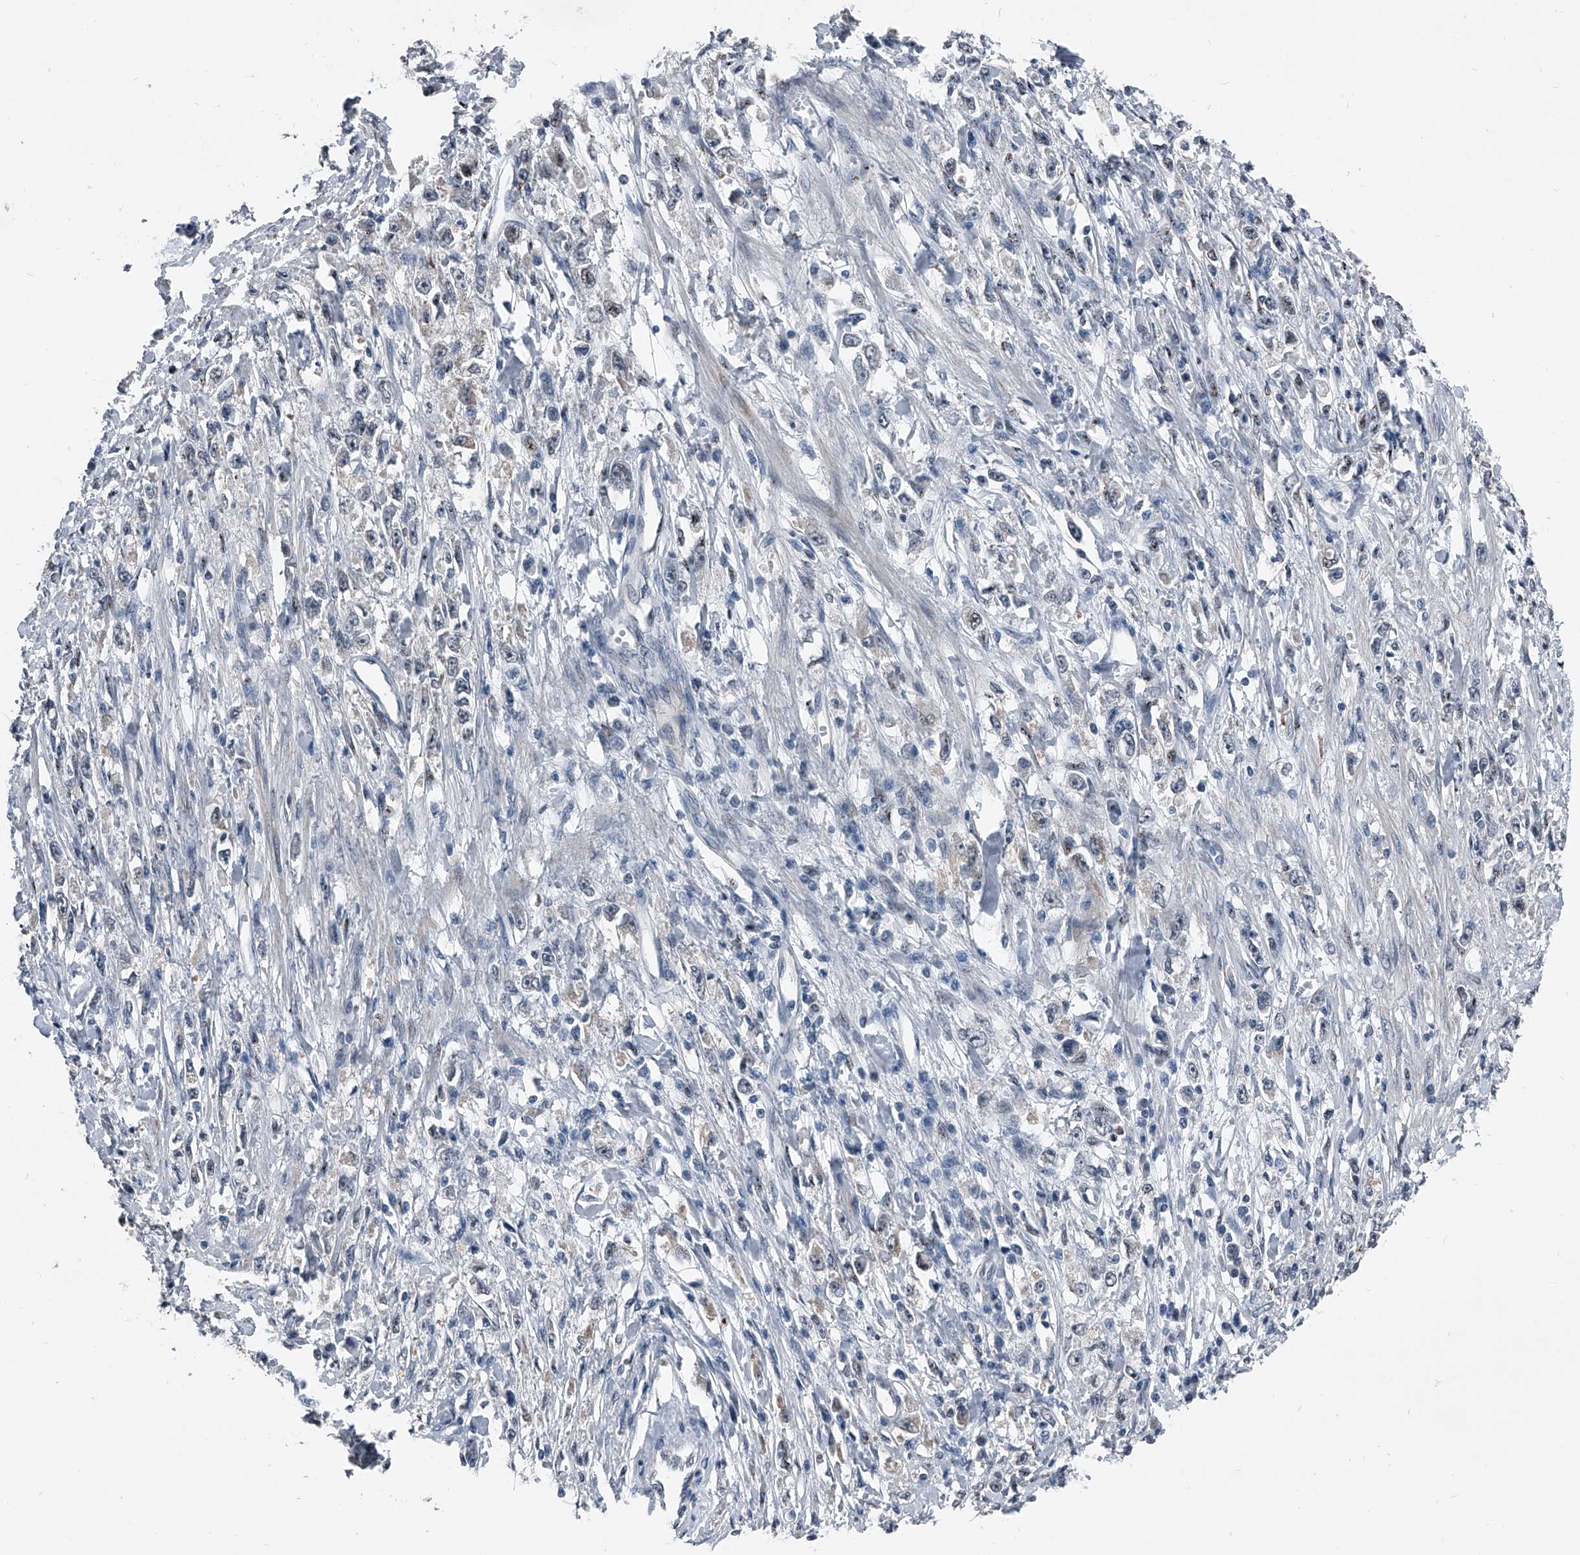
{"staining": {"intensity": "negative", "quantity": "none", "location": "none"}, "tissue": "stomach cancer", "cell_type": "Tumor cells", "image_type": "cancer", "snomed": [{"axis": "morphology", "description": "Adenocarcinoma, NOS"}, {"axis": "topography", "description": "Stomach"}], "caption": "Immunohistochemistry (IHC) micrograph of human stomach adenocarcinoma stained for a protein (brown), which reveals no positivity in tumor cells.", "gene": "MEN1", "patient": {"sex": "female", "age": 59}}